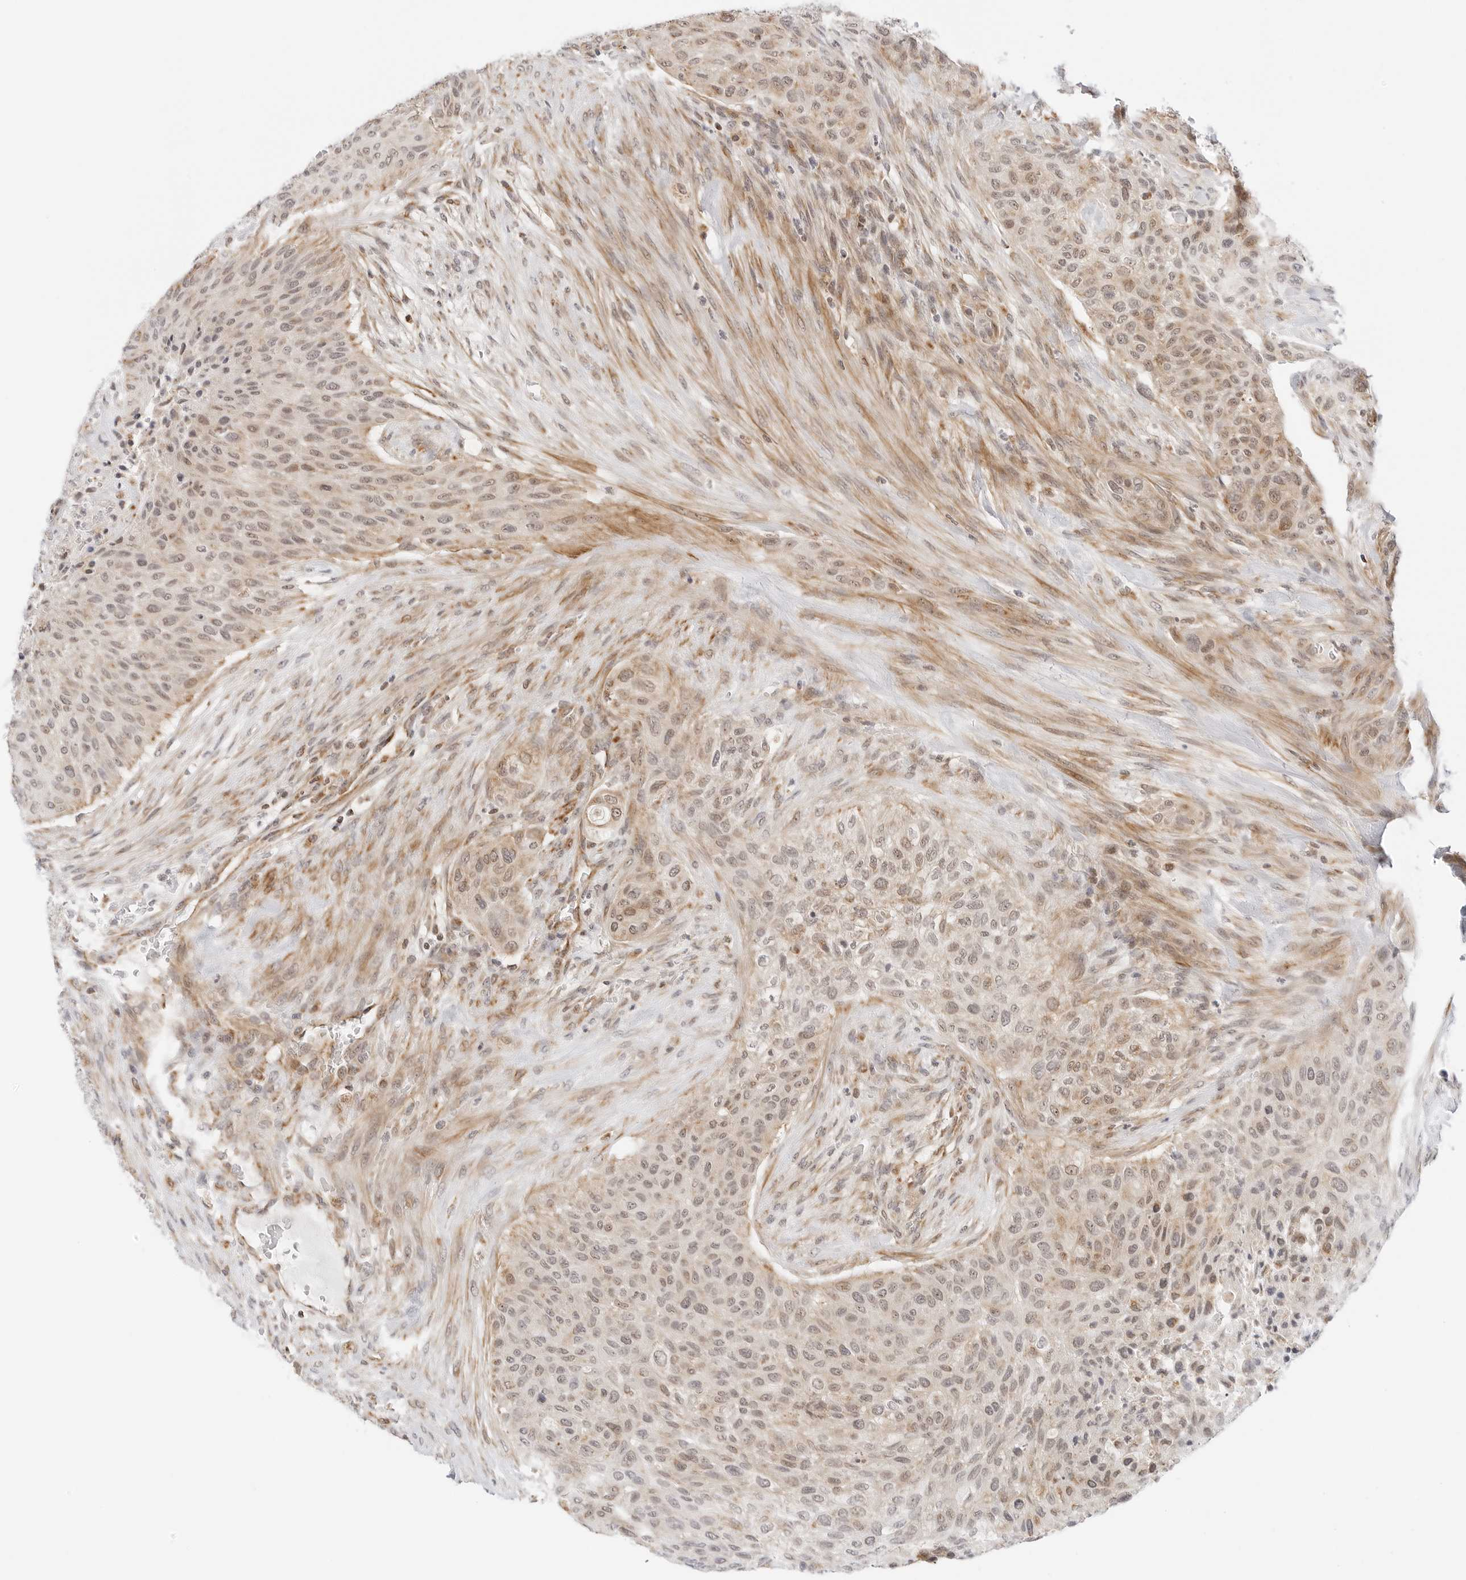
{"staining": {"intensity": "weak", "quantity": "25%-75%", "location": "cytoplasmic/membranous,nuclear"}, "tissue": "urothelial cancer", "cell_type": "Tumor cells", "image_type": "cancer", "snomed": [{"axis": "morphology", "description": "Urothelial carcinoma, High grade"}, {"axis": "topography", "description": "Urinary bladder"}], "caption": "High-grade urothelial carcinoma tissue shows weak cytoplasmic/membranous and nuclear positivity in about 25%-75% of tumor cells", "gene": "GORAB", "patient": {"sex": "male", "age": 35}}